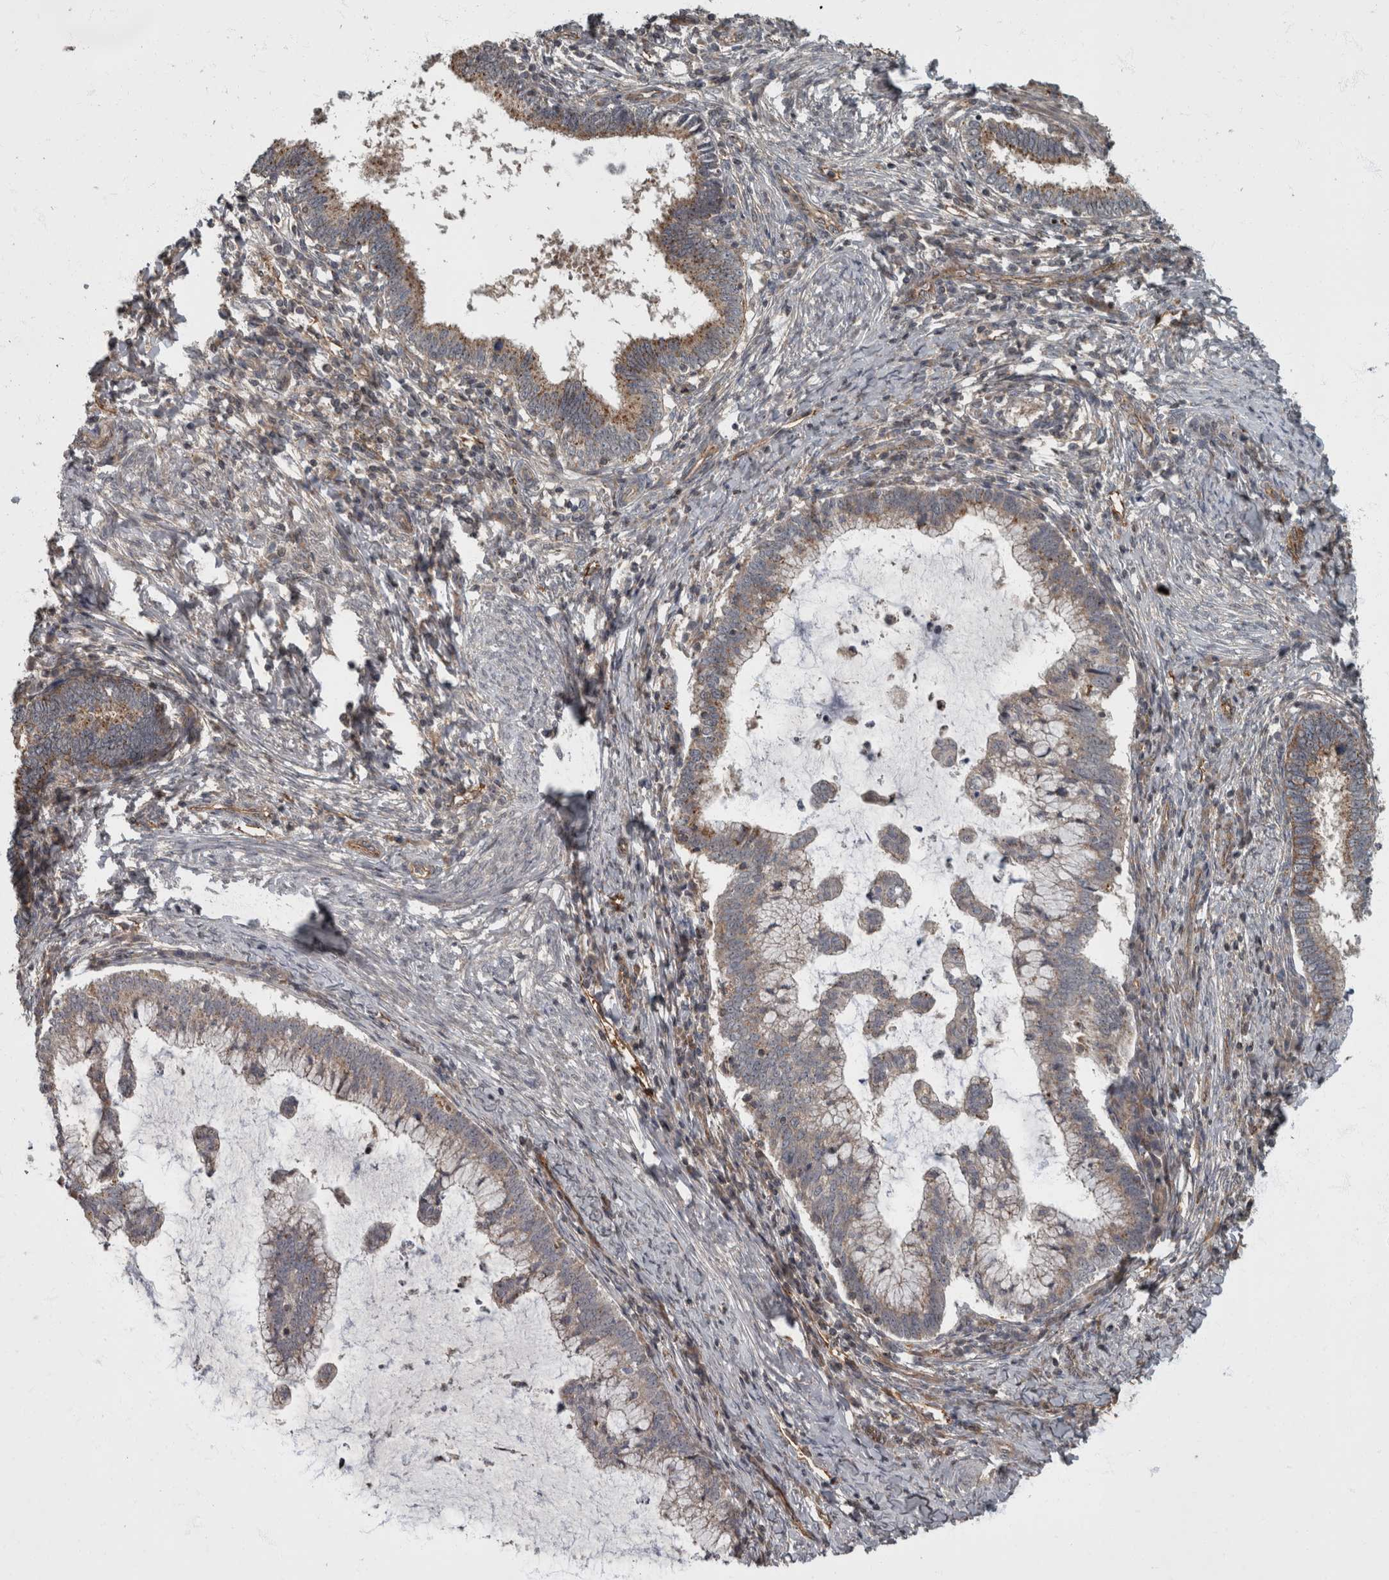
{"staining": {"intensity": "weak", "quantity": "25%-75%", "location": "cytoplasmic/membranous"}, "tissue": "cervical cancer", "cell_type": "Tumor cells", "image_type": "cancer", "snomed": [{"axis": "morphology", "description": "Adenocarcinoma, NOS"}, {"axis": "topography", "description": "Cervix"}], "caption": "Brown immunohistochemical staining in cervical adenocarcinoma reveals weak cytoplasmic/membranous staining in about 25%-75% of tumor cells.", "gene": "VEGFD", "patient": {"sex": "female", "age": 36}}